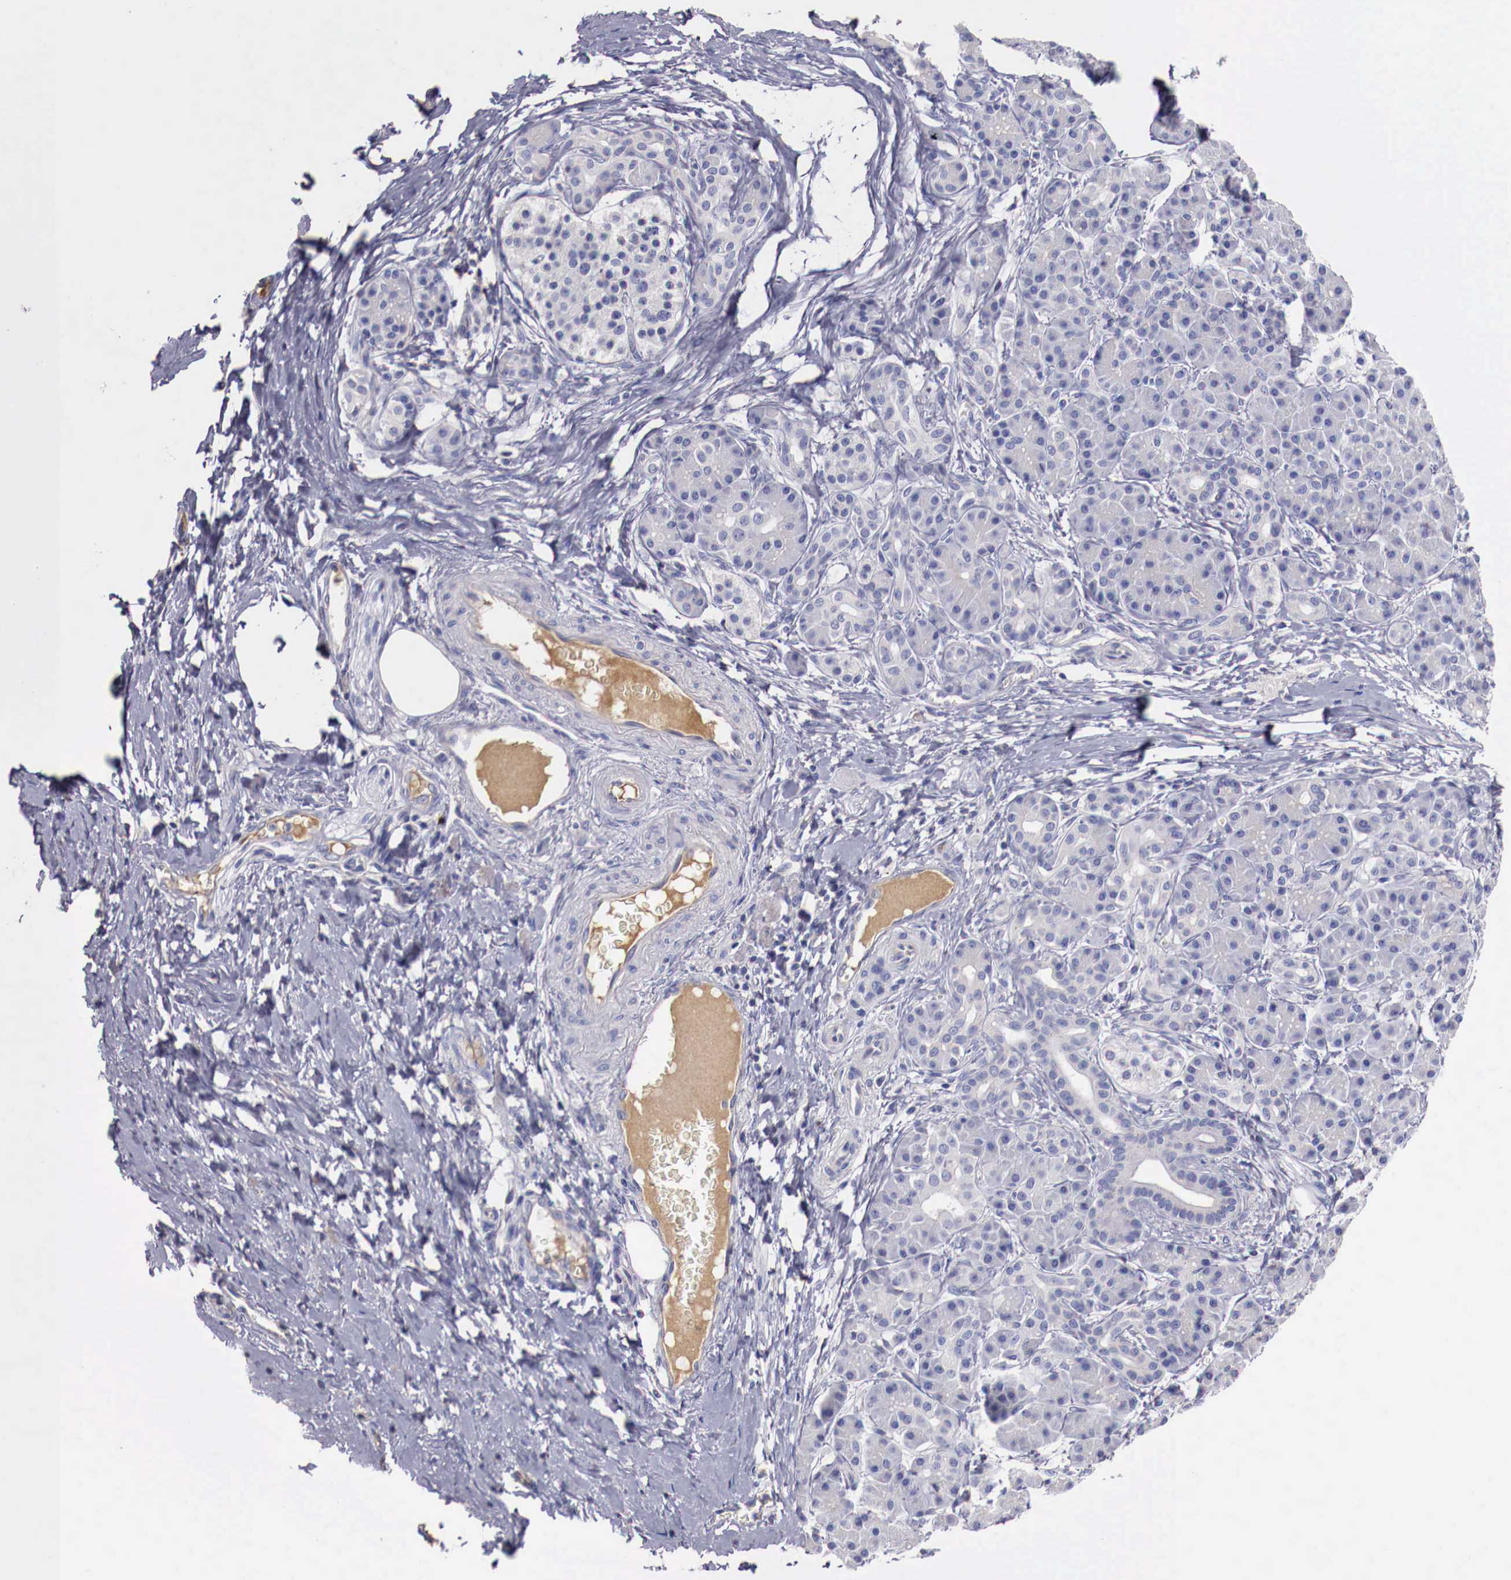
{"staining": {"intensity": "negative", "quantity": "none", "location": "none"}, "tissue": "pancreatic cancer", "cell_type": "Tumor cells", "image_type": "cancer", "snomed": [{"axis": "morphology", "description": "Adenocarcinoma, NOS"}, {"axis": "topography", "description": "Pancreas"}], "caption": "Protein analysis of pancreatic cancer (adenocarcinoma) displays no significant positivity in tumor cells.", "gene": "PITPNA", "patient": {"sex": "female", "age": 66}}